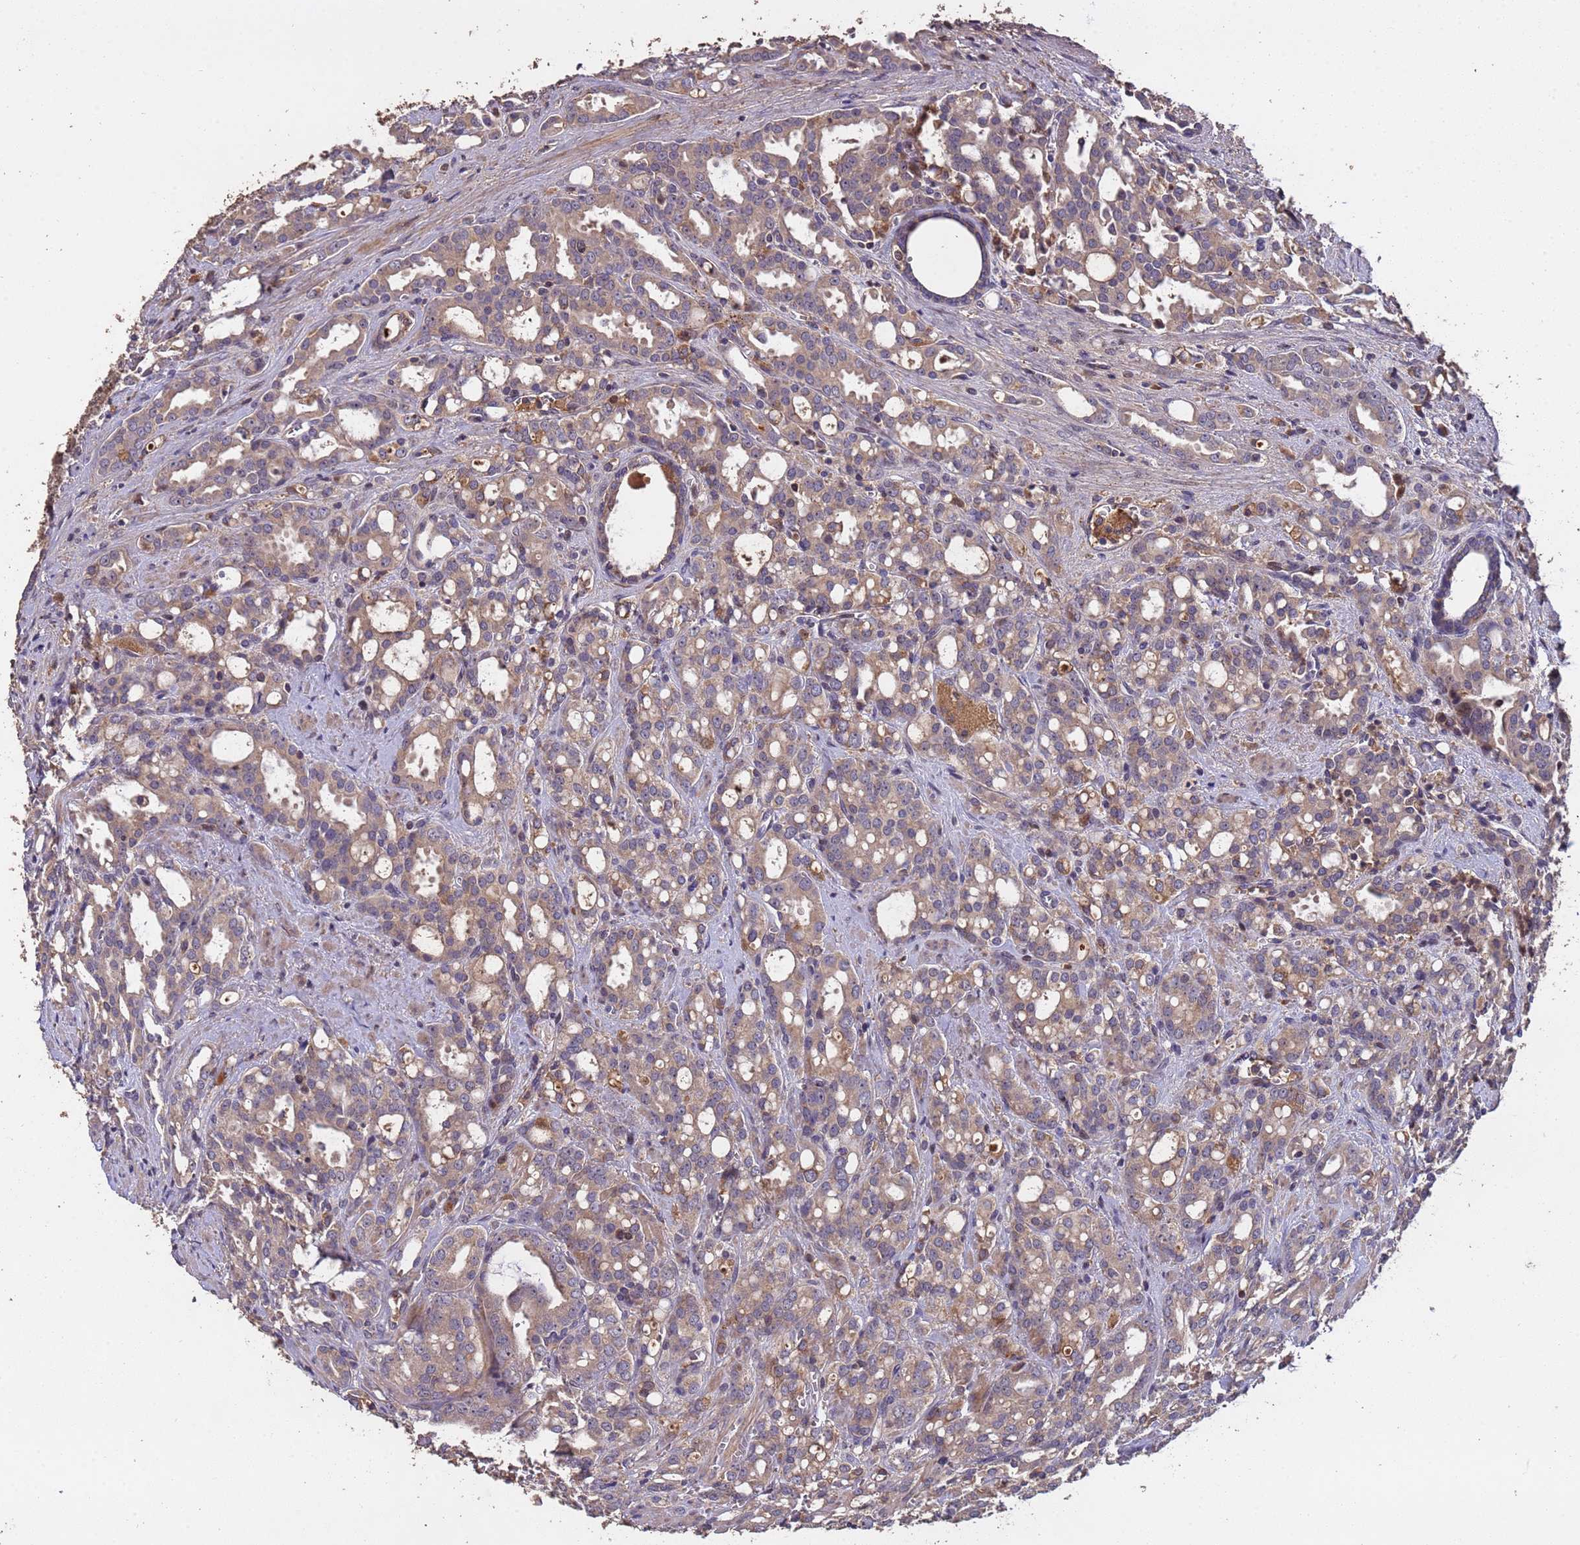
{"staining": {"intensity": "weak", "quantity": ">75%", "location": "cytoplasmic/membranous"}, "tissue": "prostate cancer", "cell_type": "Tumor cells", "image_type": "cancer", "snomed": [{"axis": "morphology", "description": "Adenocarcinoma, High grade"}, {"axis": "topography", "description": "Prostate"}], "caption": "Immunohistochemistry (IHC) micrograph of human prostate cancer (adenocarcinoma (high-grade)) stained for a protein (brown), which reveals low levels of weak cytoplasmic/membranous expression in about >75% of tumor cells.", "gene": "CCDC184", "patient": {"sex": "male", "age": 72}}